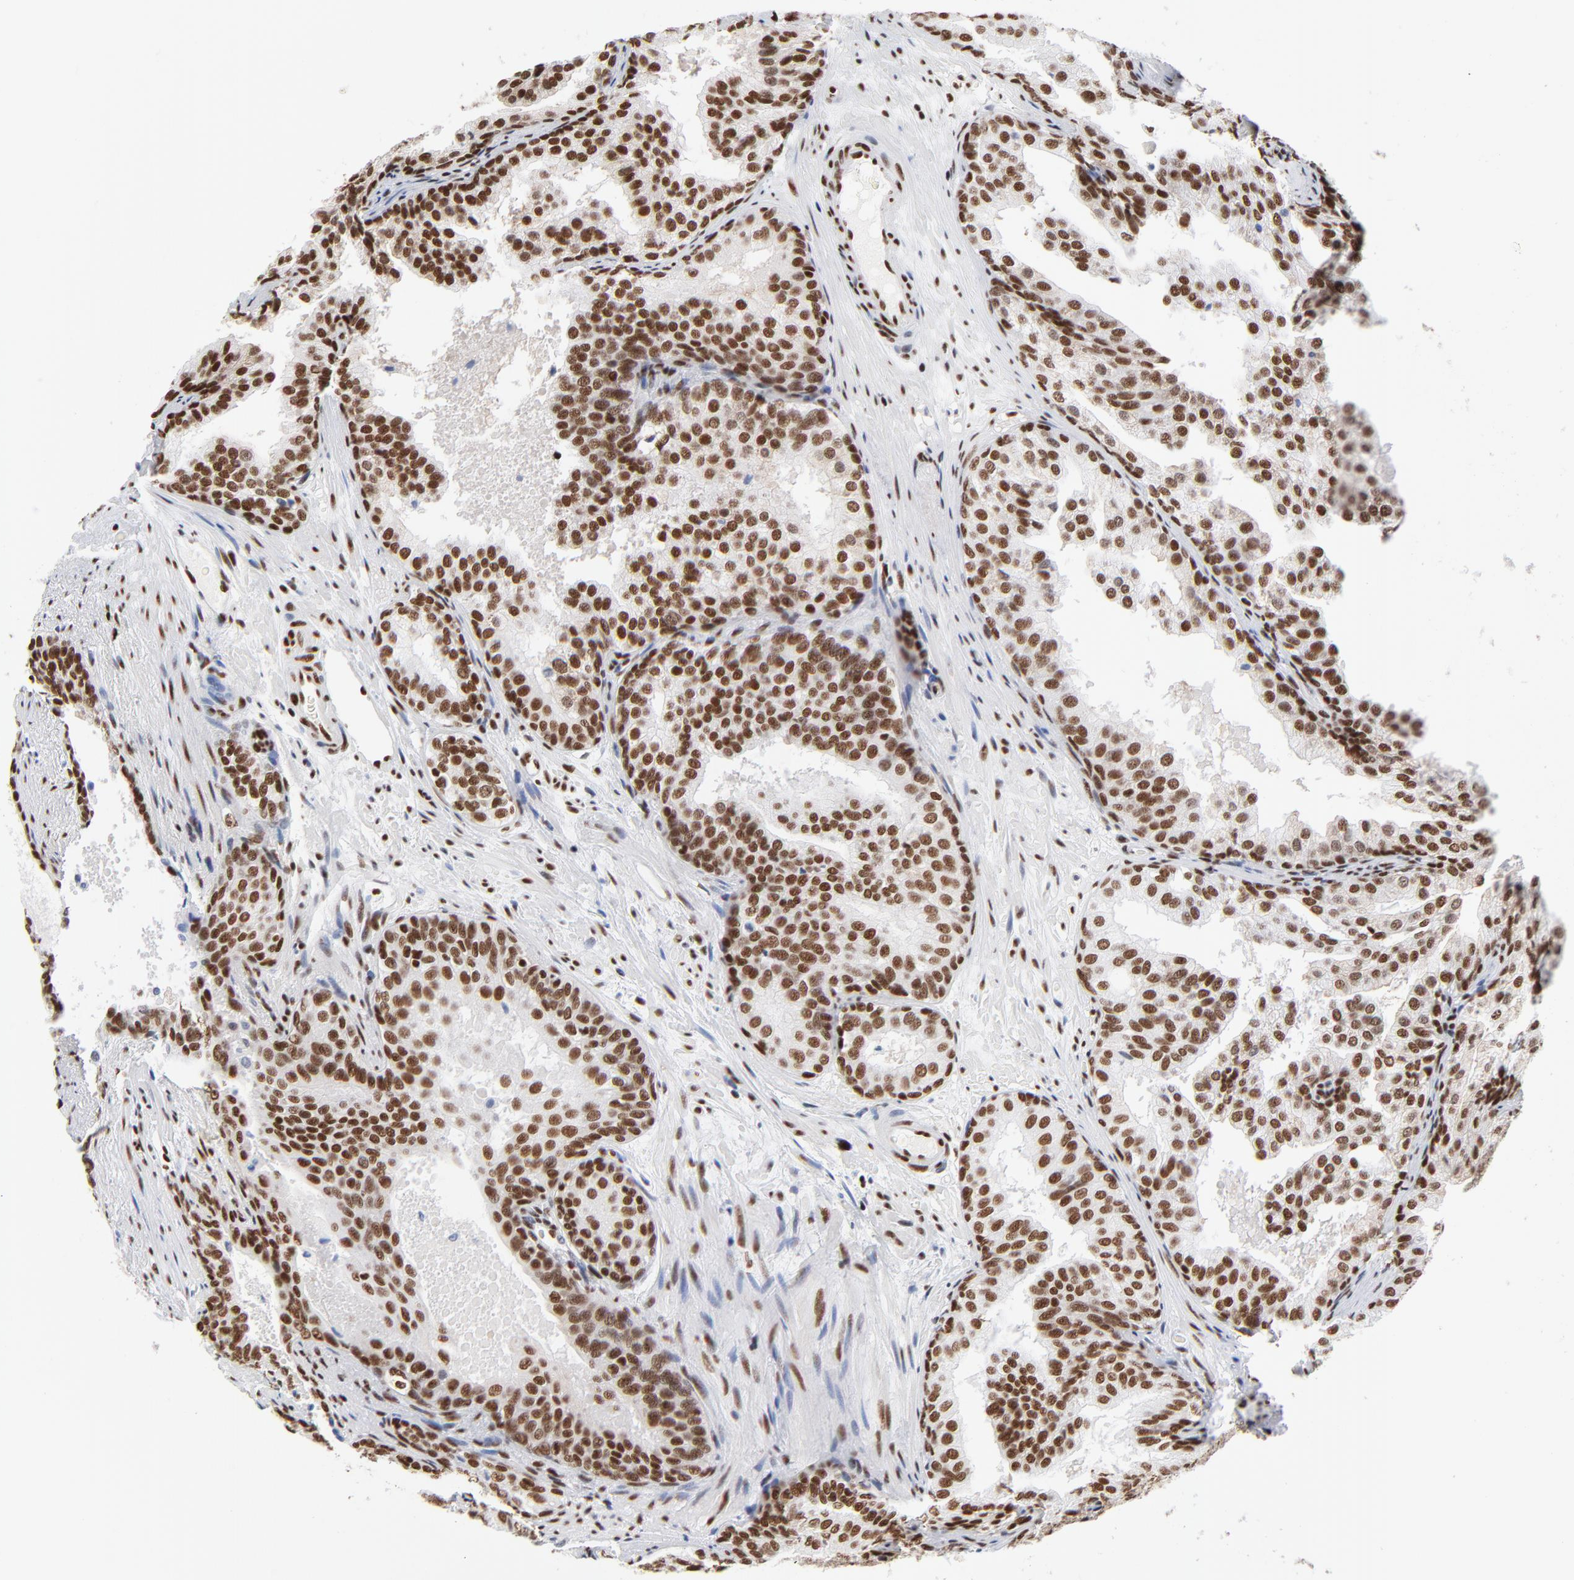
{"staining": {"intensity": "strong", "quantity": ">75%", "location": "cytoplasmic/membranous,nuclear"}, "tissue": "prostate cancer", "cell_type": "Tumor cells", "image_type": "cancer", "snomed": [{"axis": "morphology", "description": "Adenocarcinoma, Low grade"}, {"axis": "topography", "description": "Prostate"}], "caption": "Immunohistochemical staining of human prostate cancer (adenocarcinoma (low-grade)) displays high levels of strong cytoplasmic/membranous and nuclear protein expression in approximately >75% of tumor cells.", "gene": "CREB1", "patient": {"sex": "male", "age": 69}}